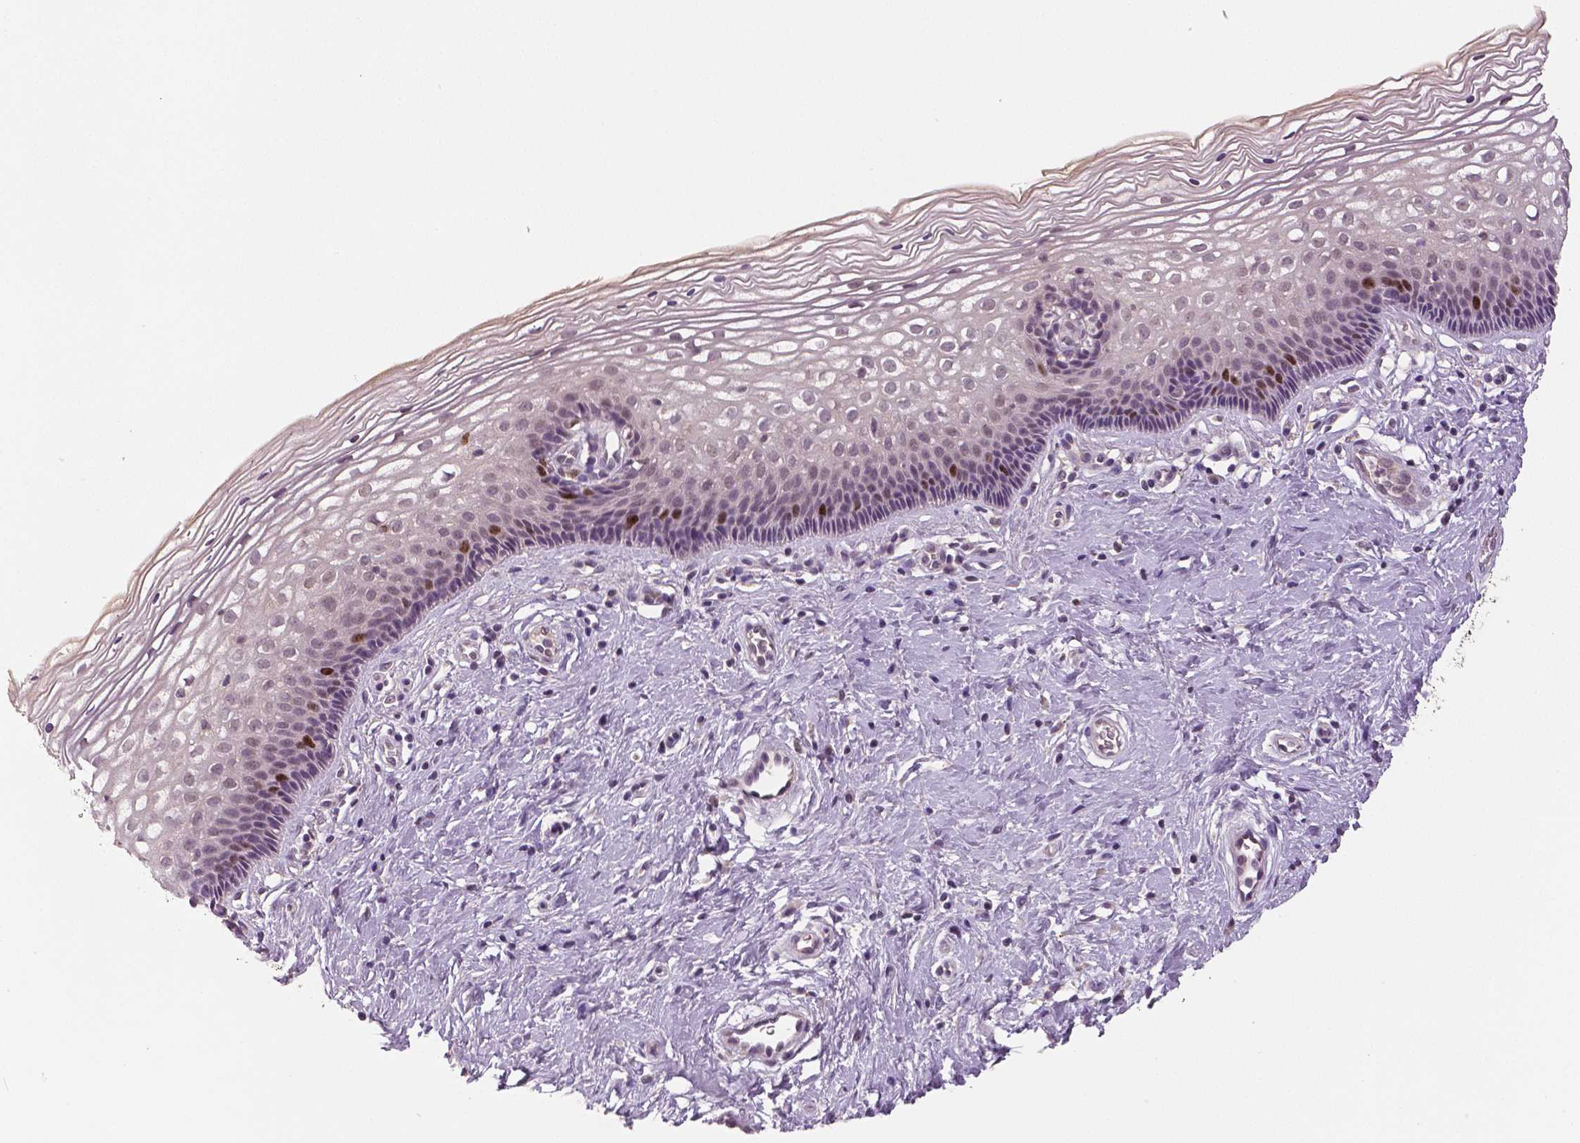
{"staining": {"intensity": "negative", "quantity": "none", "location": "none"}, "tissue": "cervix", "cell_type": "Glandular cells", "image_type": "normal", "snomed": [{"axis": "morphology", "description": "Normal tissue, NOS"}, {"axis": "topography", "description": "Cervix"}], "caption": "This is an immunohistochemistry image of normal human cervix. There is no staining in glandular cells.", "gene": "MKI67", "patient": {"sex": "female", "age": 34}}